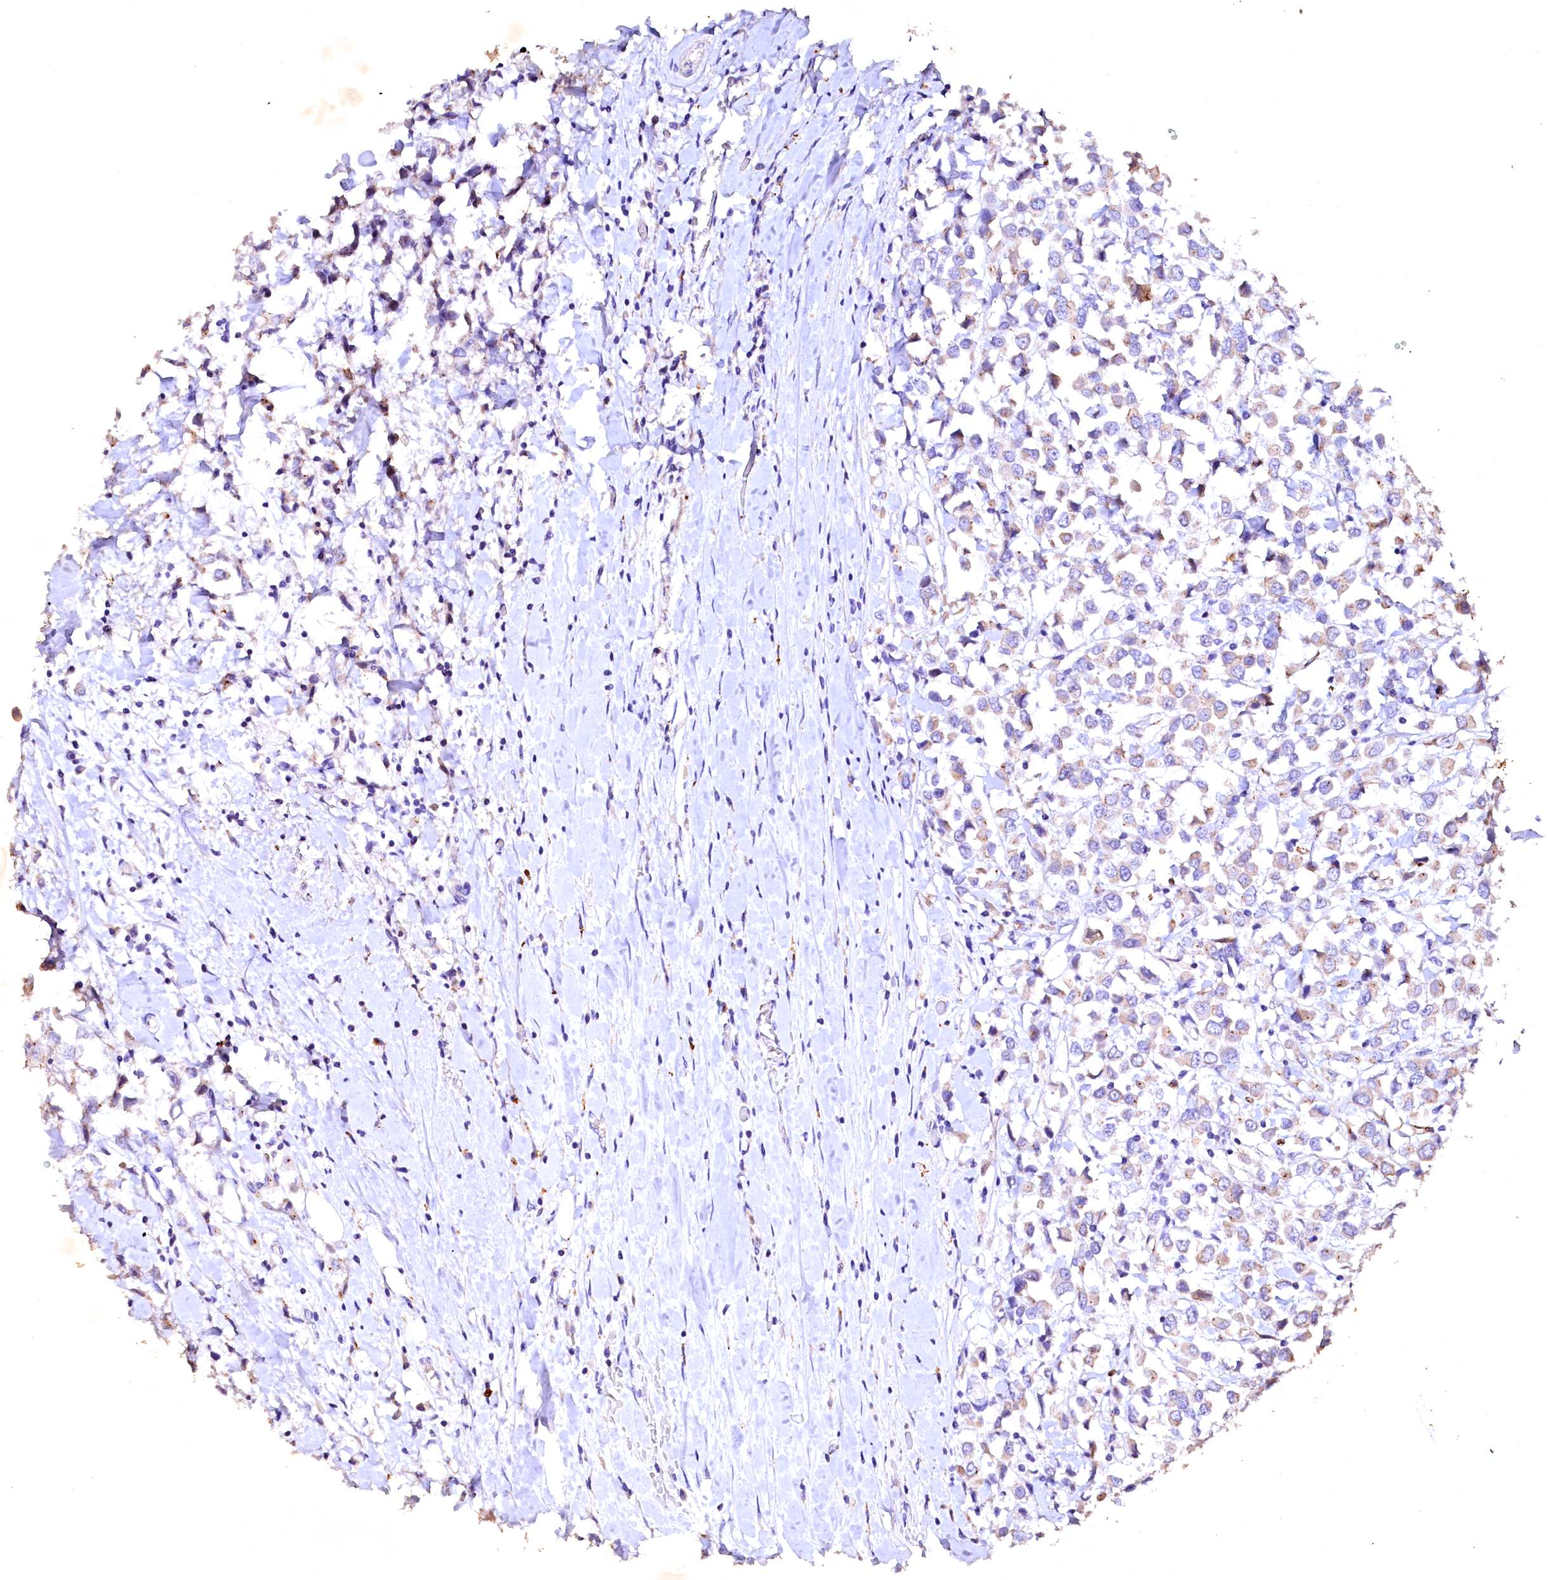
{"staining": {"intensity": "weak", "quantity": "<25%", "location": "cytoplasmic/membranous"}, "tissue": "breast cancer", "cell_type": "Tumor cells", "image_type": "cancer", "snomed": [{"axis": "morphology", "description": "Duct carcinoma"}, {"axis": "topography", "description": "Breast"}], "caption": "The image shows no staining of tumor cells in breast cancer (invasive ductal carcinoma). (DAB (3,3'-diaminobenzidine) immunohistochemistry (IHC) visualized using brightfield microscopy, high magnification).", "gene": "VPS36", "patient": {"sex": "female", "age": 61}}